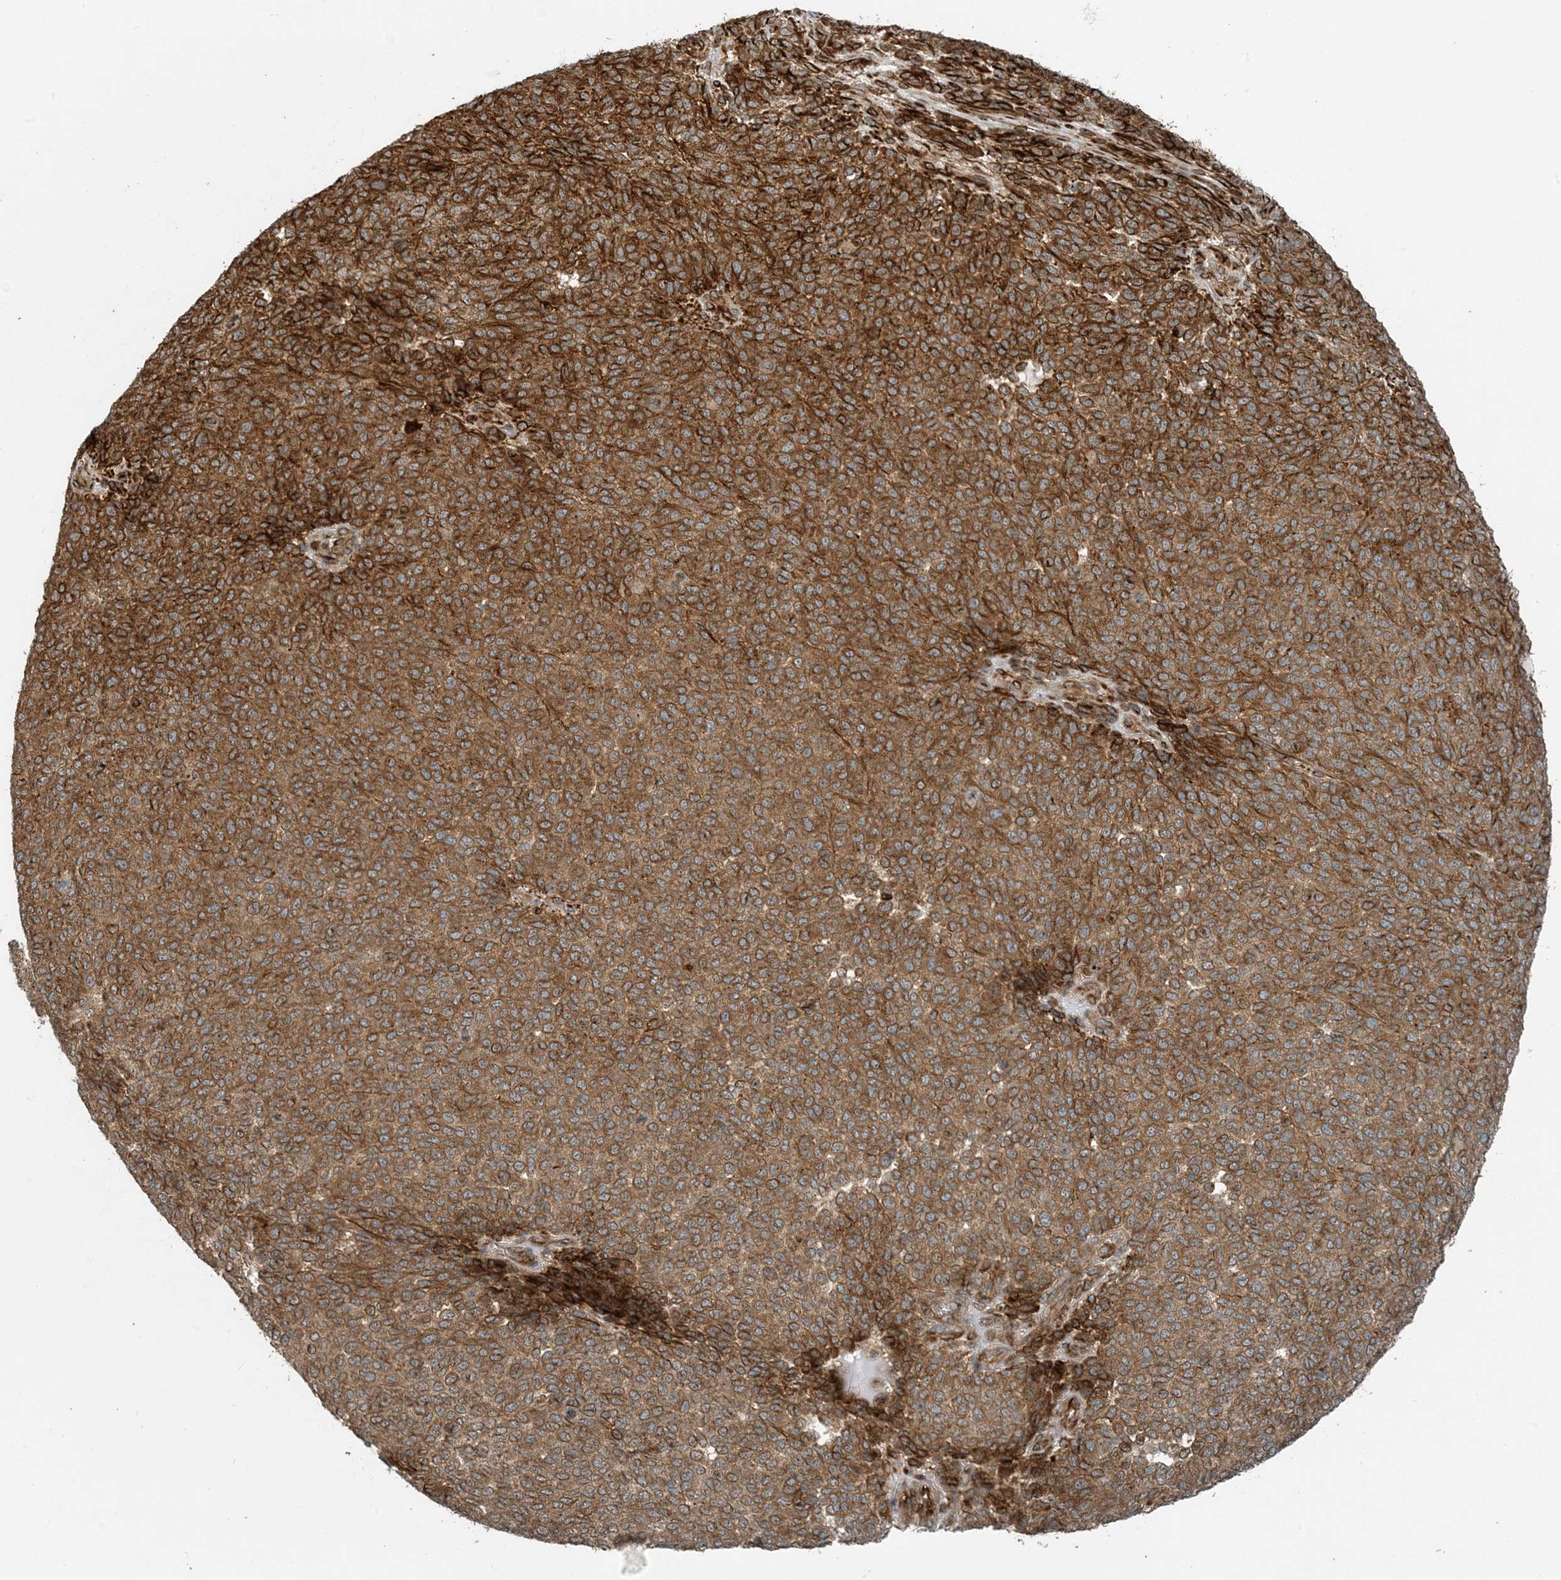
{"staining": {"intensity": "moderate", "quantity": ">75%", "location": "cytoplasmic/membranous"}, "tissue": "melanoma", "cell_type": "Tumor cells", "image_type": "cancer", "snomed": [{"axis": "morphology", "description": "Malignant melanoma, NOS"}, {"axis": "topography", "description": "Skin"}], "caption": "About >75% of tumor cells in melanoma show moderate cytoplasmic/membranous protein expression as visualized by brown immunohistochemical staining.", "gene": "ZBTB3", "patient": {"sex": "male", "age": 49}}